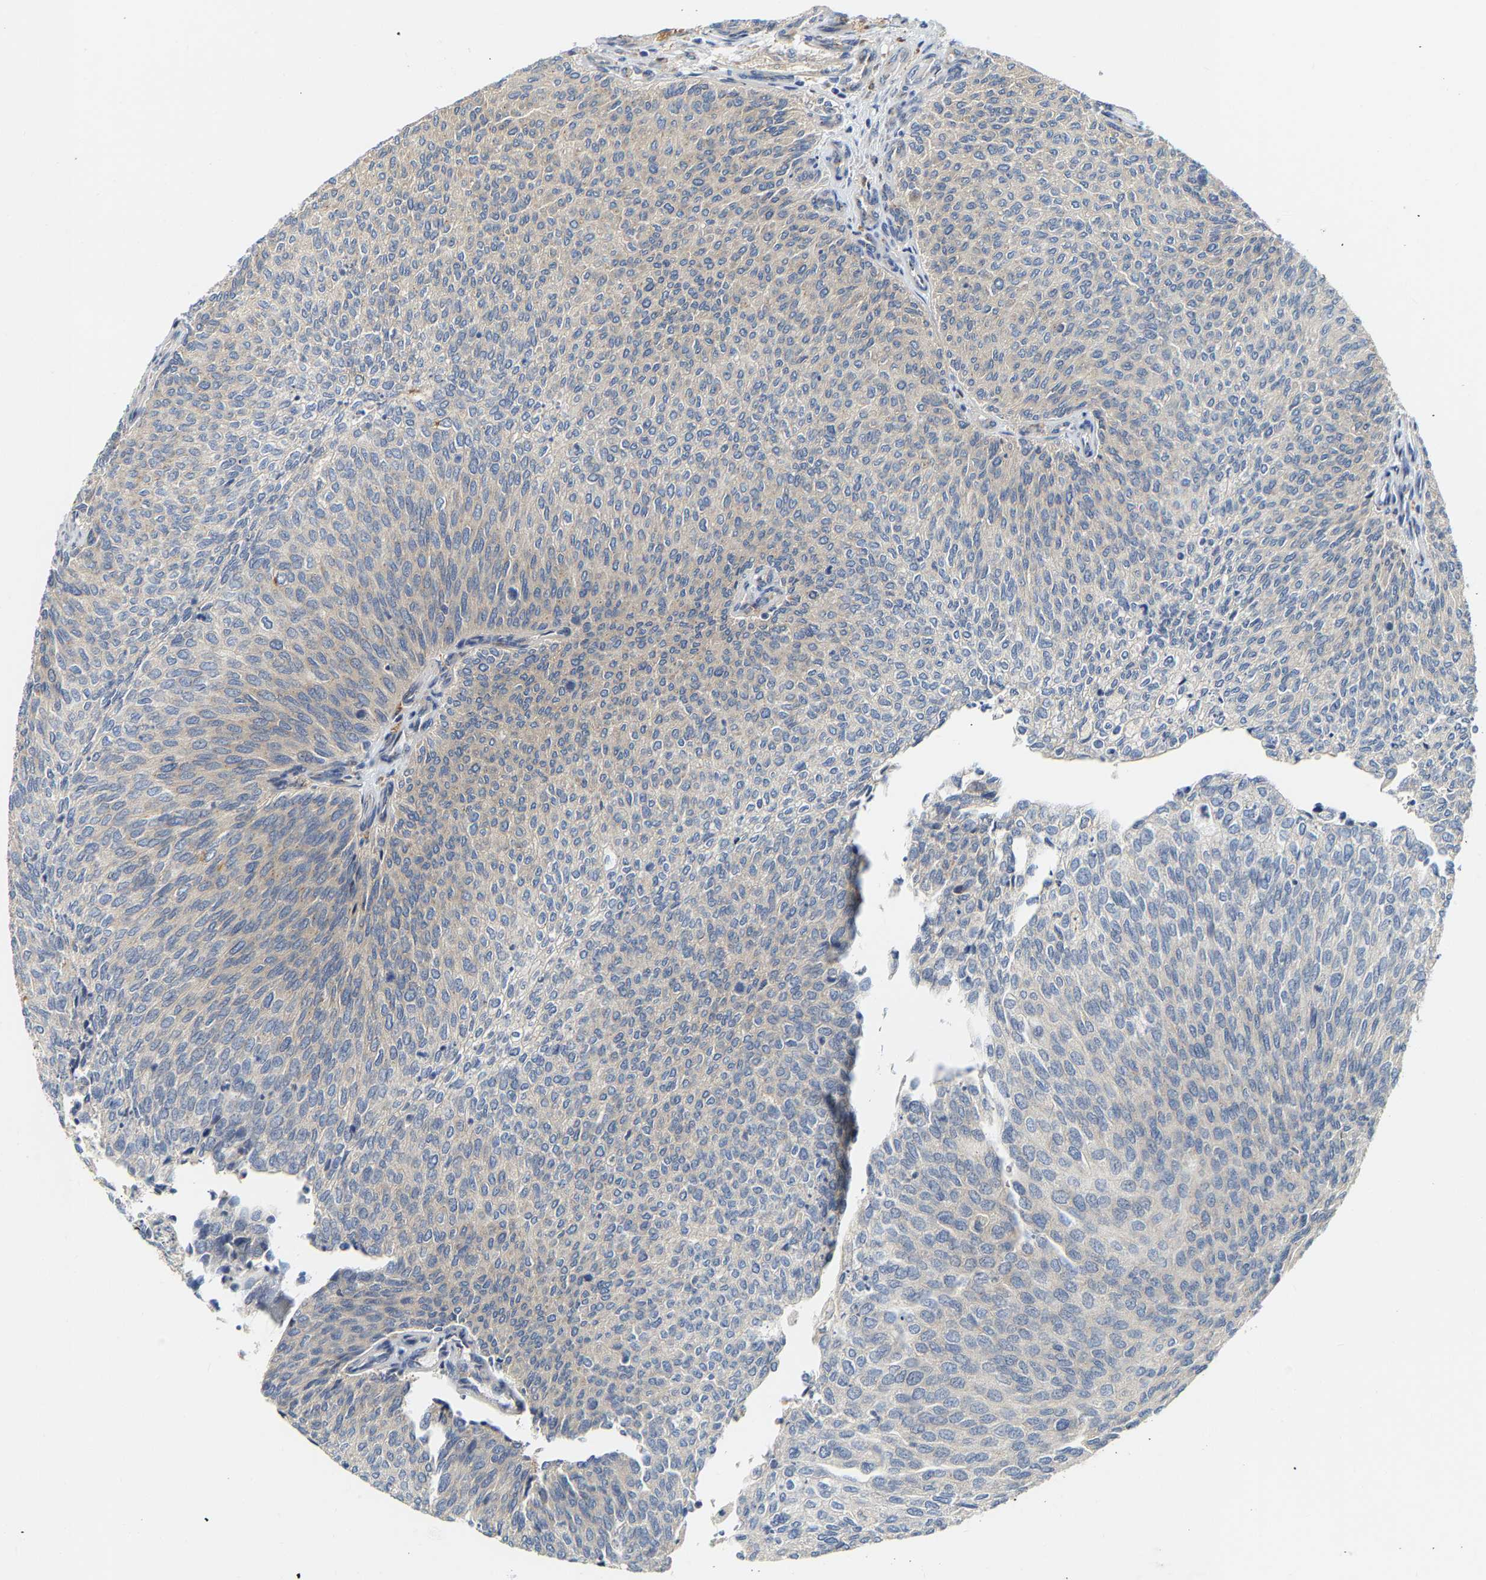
{"staining": {"intensity": "negative", "quantity": "none", "location": "none"}, "tissue": "urothelial cancer", "cell_type": "Tumor cells", "image_type": "cancer", "snomed": [{"axis": "morphology", "description": "Urothelial carcinoma, Low grade"}, {"axis": "topography", "description": "Urinary bladder"}], "caption": "Micrograph shows no protein staining in tumor cells of urothelial carcinoma (low-grade) tissue. The staining is performed using DAB brown chromogen with nuclei counter-stained in using hematoxylin.", "gene": "PCNT", "patient": {"sex": "female", "age": 79}}